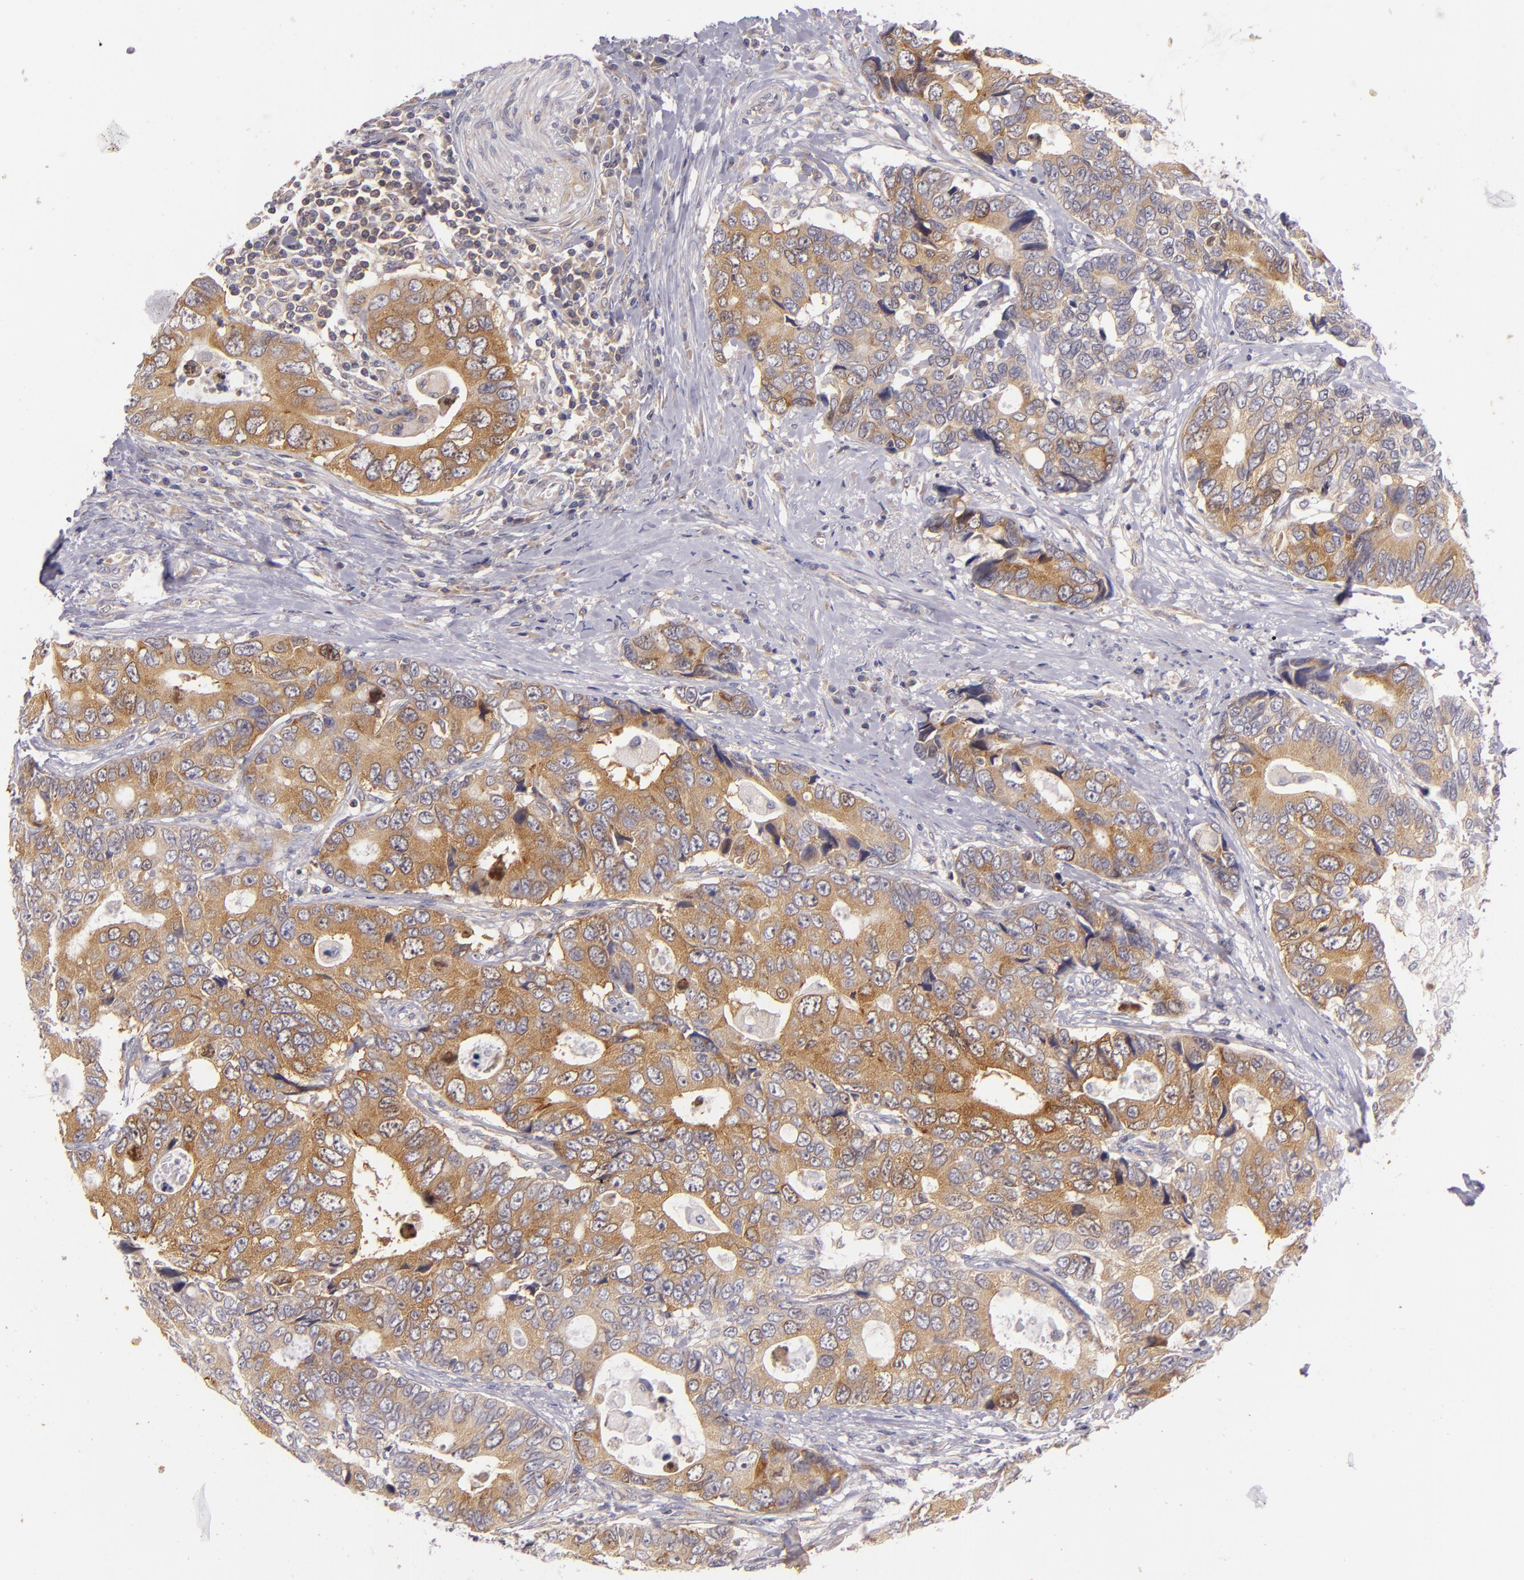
{"staining": {"intensity": "moderate", "quantity": ">75%", "location": "cytoplasmic/membranous"}, "tissue": "colorectal cancer", "cell_type": "Tumor cells", "image_type": "cancer", "snomed": [{"axis": "morphology", "description": "Adenocarcinoma, NOS"}, {"axis": "topography", "description": "Rectum"}], "caption": "Human adenocarcinoma (colorectal) stained for a protein (brown) displays moderate cytoplasmic/membranous positive staining in approximately >75% of tumor cells.", "gene": "UPF3B", "patient": {"sex": "female", "age": 67}}